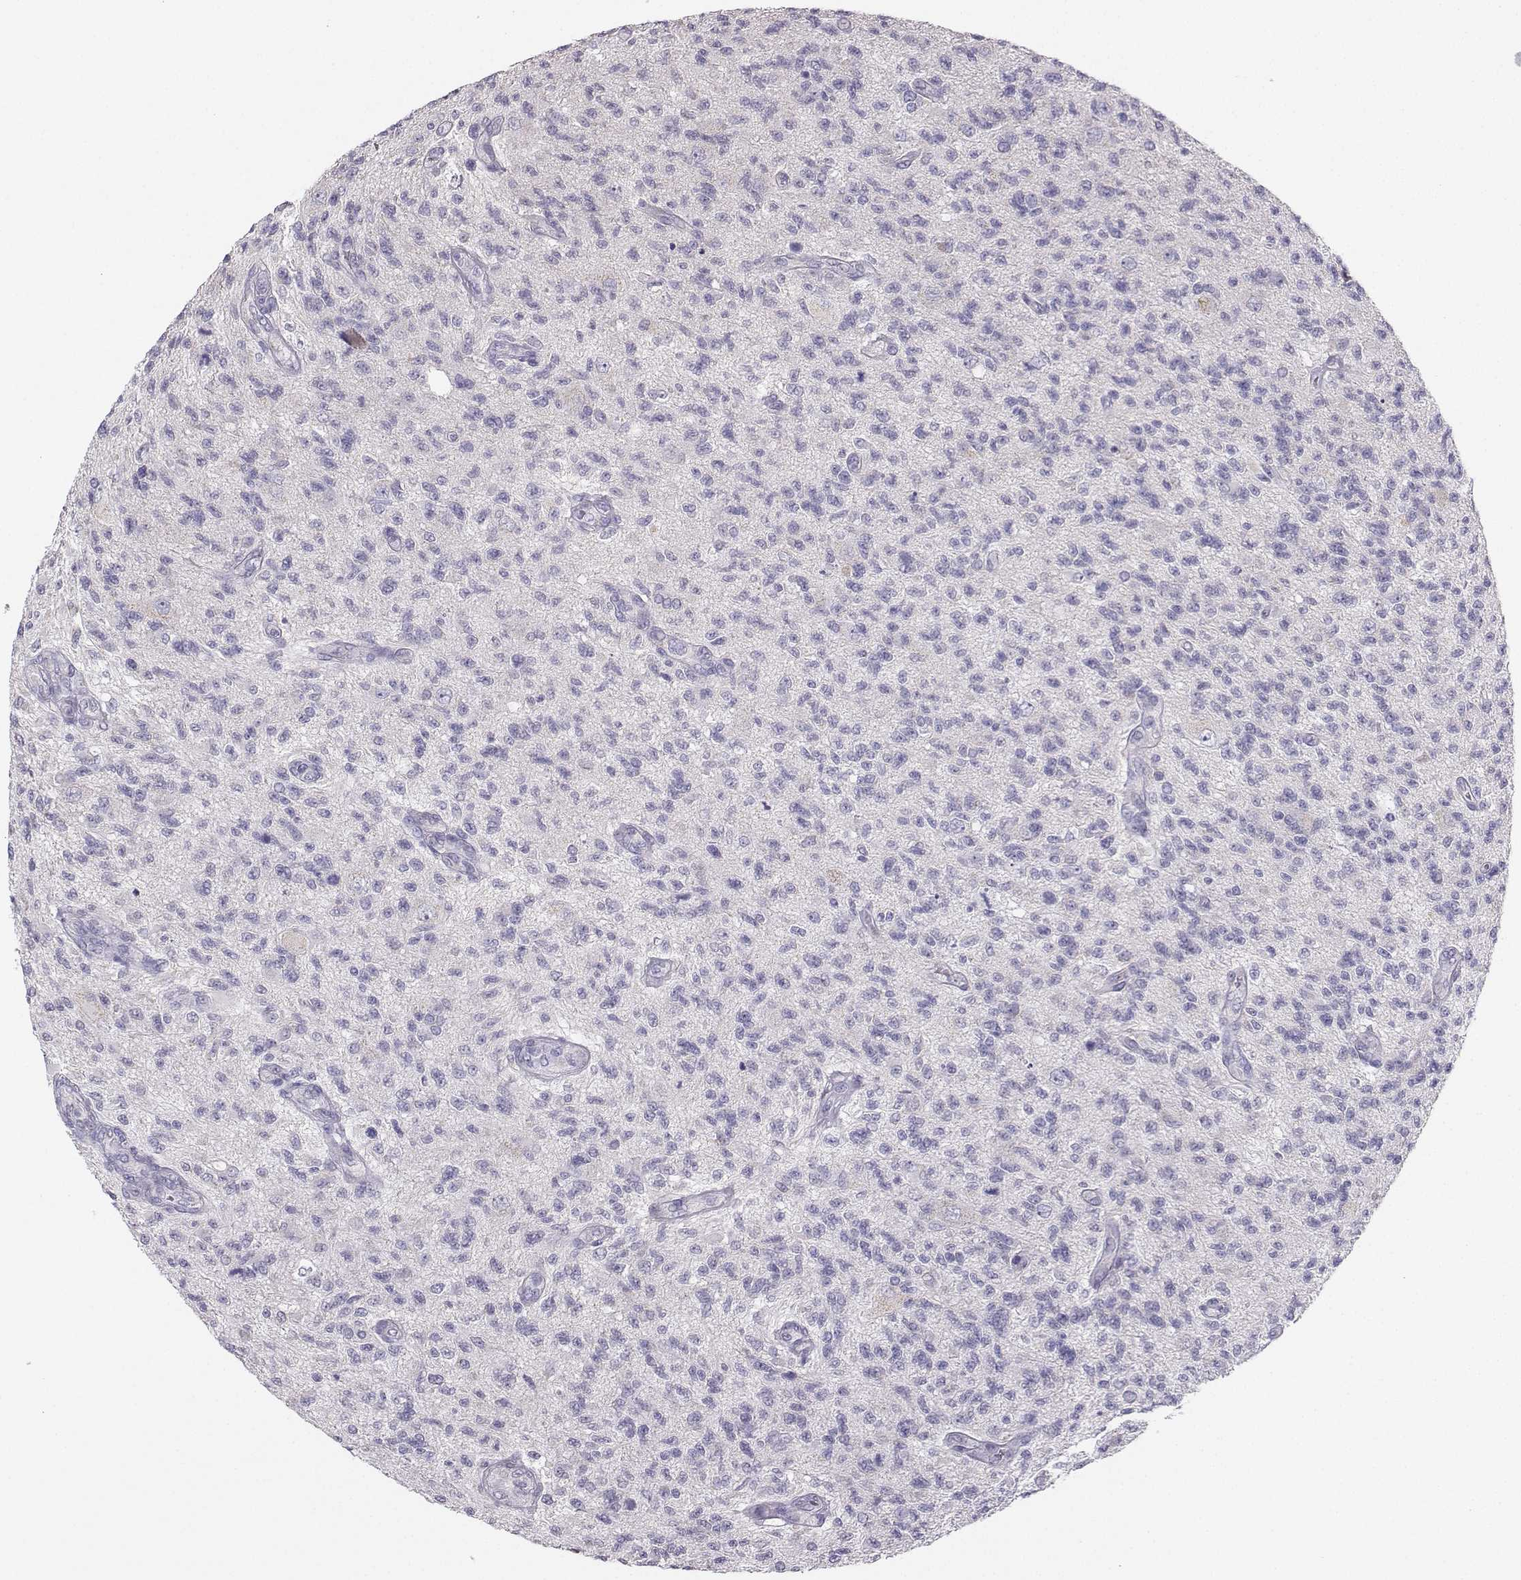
{"staining": {"intensity": "negative", "quantity": "none", "location": "none"}, "tissue": "glioma", "cell_type": "Tumor cells", "image_type": "cancer", "snomed": [{"axis": "morphology", "description": "Glioma, malignant, High grade"}, {"axis": "topography", "description": "Brain"}], "caption": "The micrograph exhibits no significant positivity in tumor cells of glioma.", "gene": "AVP", "patient": {"sex": "male", "age": 56}}